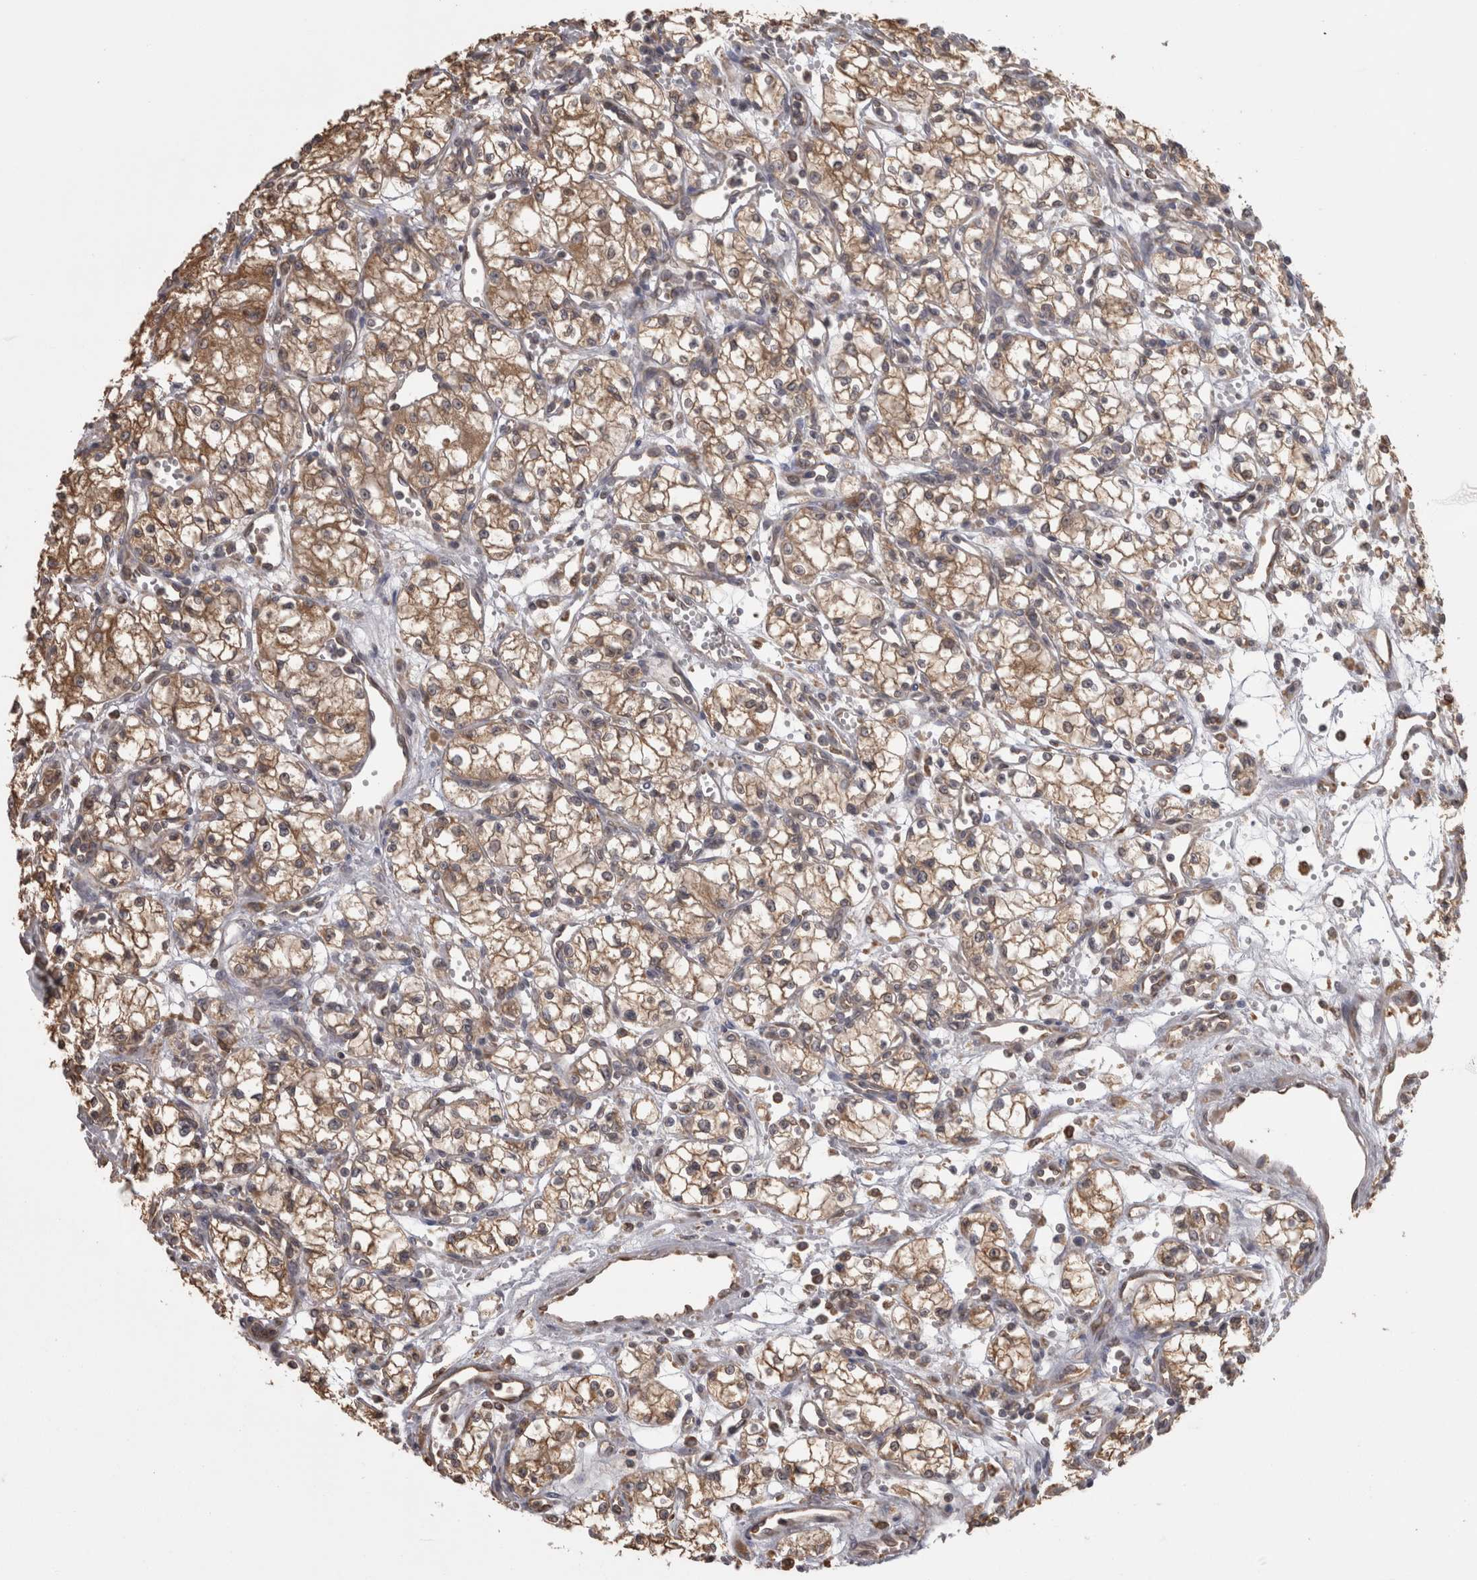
{"staining": {"intensity": "moderate", "quantity": ">75%", "location": "cytoplasmic/membranous"}, "tissue": "renal cancer", "cell_type": "Tumor cells", "image_type": "cancer", "snomed": [{"axis": "morphology", "description": "Normal tissue, NOS"}, {"axis": "morphology", "description": "Adenocarcinoma, NOS"}, {"axis": "topography", "description": "Kidney"}], "caption": "This image displays immunohistochemistry staining of renal adenocarcinoma, with medium moderate cytoplasmic/membranous expression in approximately >75% of tumor cells.", "gene": "PON2", "patient": {"sex": "male", "age": 59}}